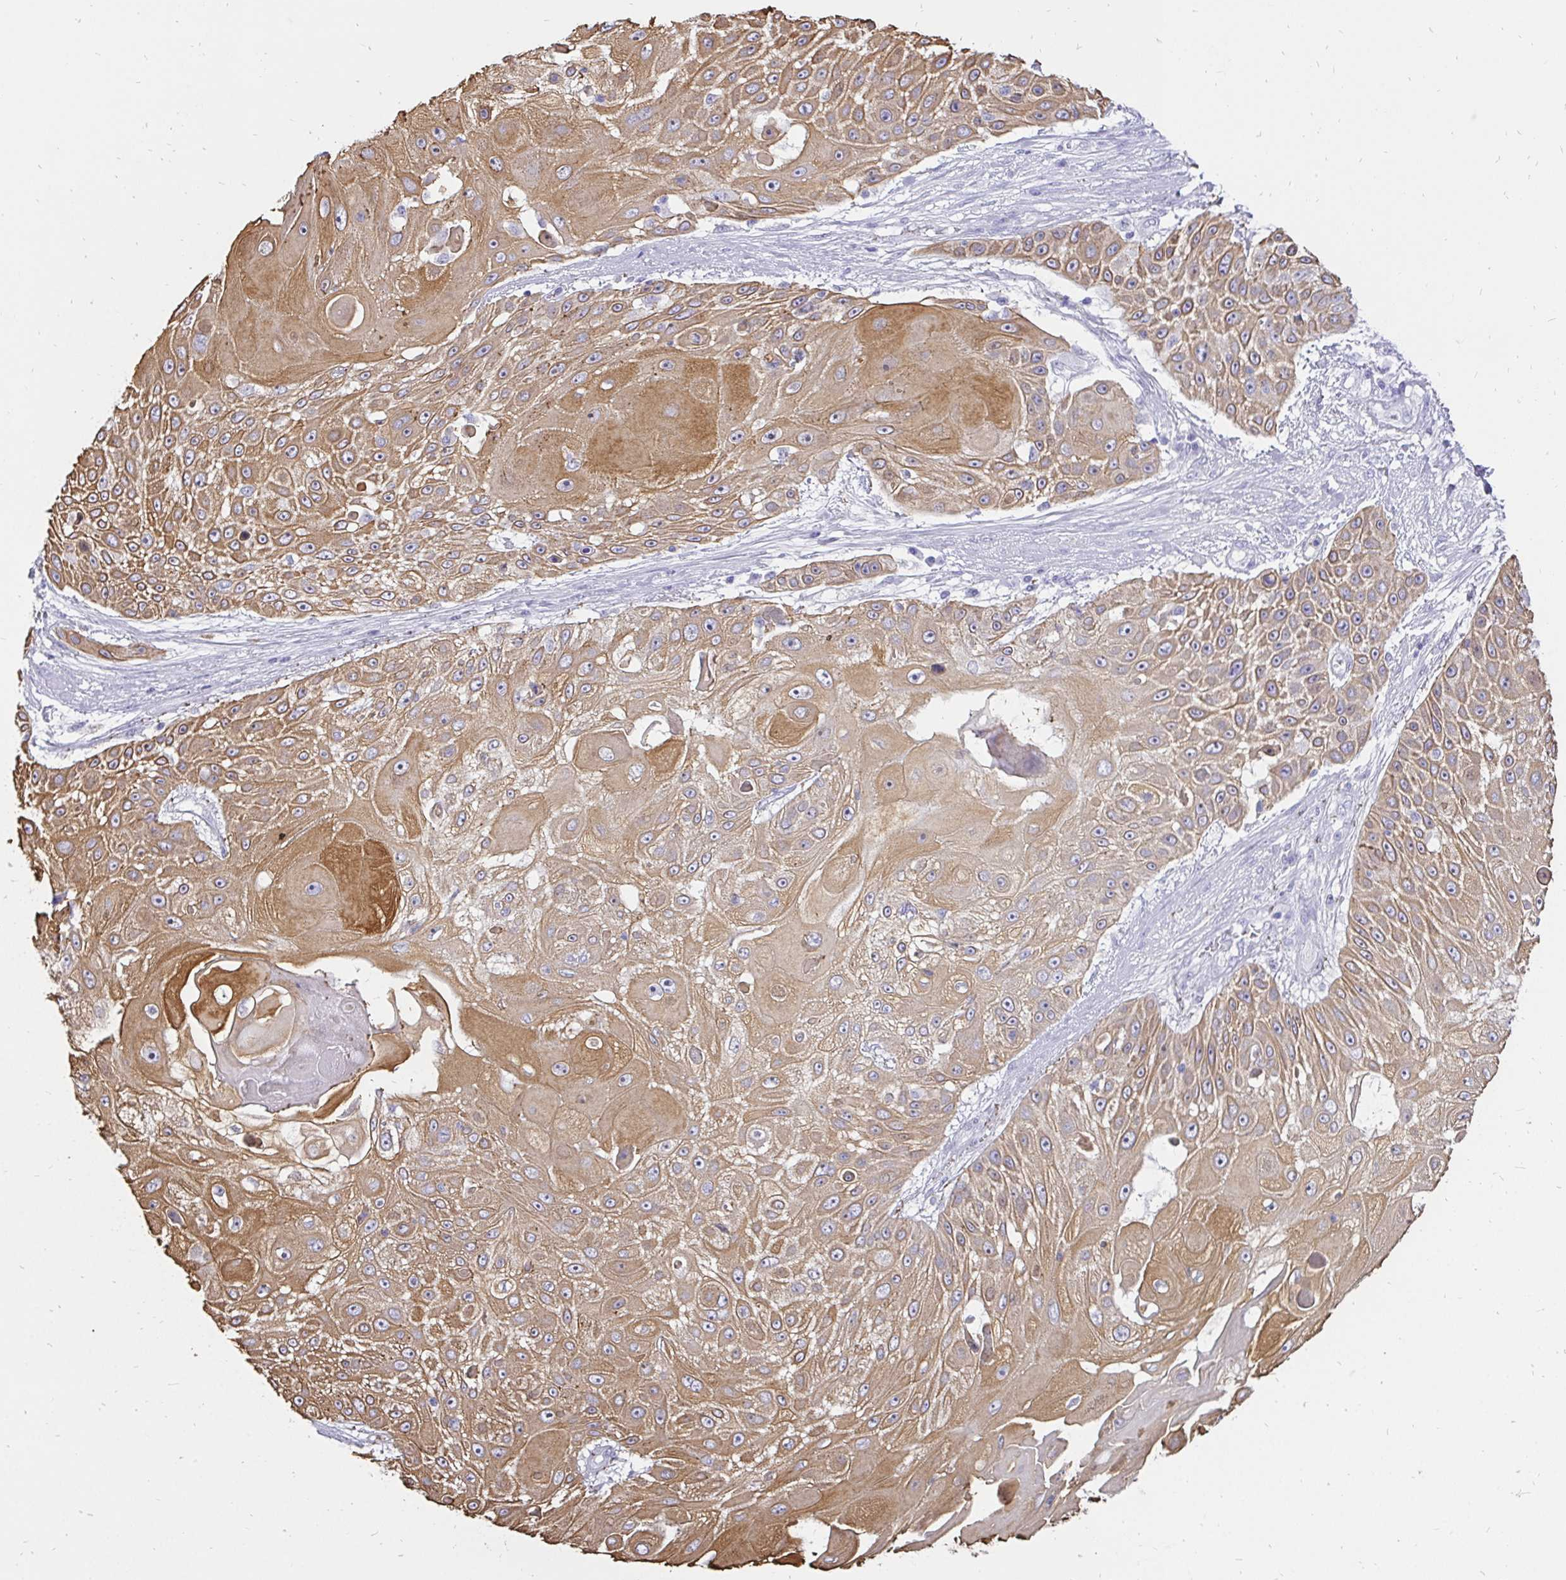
{"staining": {"intensity": "moderate", "quantity": ">75%", "location": "cytoplasmic/membranous"}, "tissue": "skin cancer", "cell_type": "Tumor cells", "image_type": "cancer", "snomed": [{"axis": "morphology", "description": "Squamous cell carcinoma, NOS"}, {"axis": "topography", "description": "Skin"}], "caption": "Protein staining of skin squamous cell carcinoma tissue shows moderate cytoplasmic/membranous positivity in about >75% of tumor cells.", "gene": "KRT13", "patient": {"sex": "female", "age": 86}}